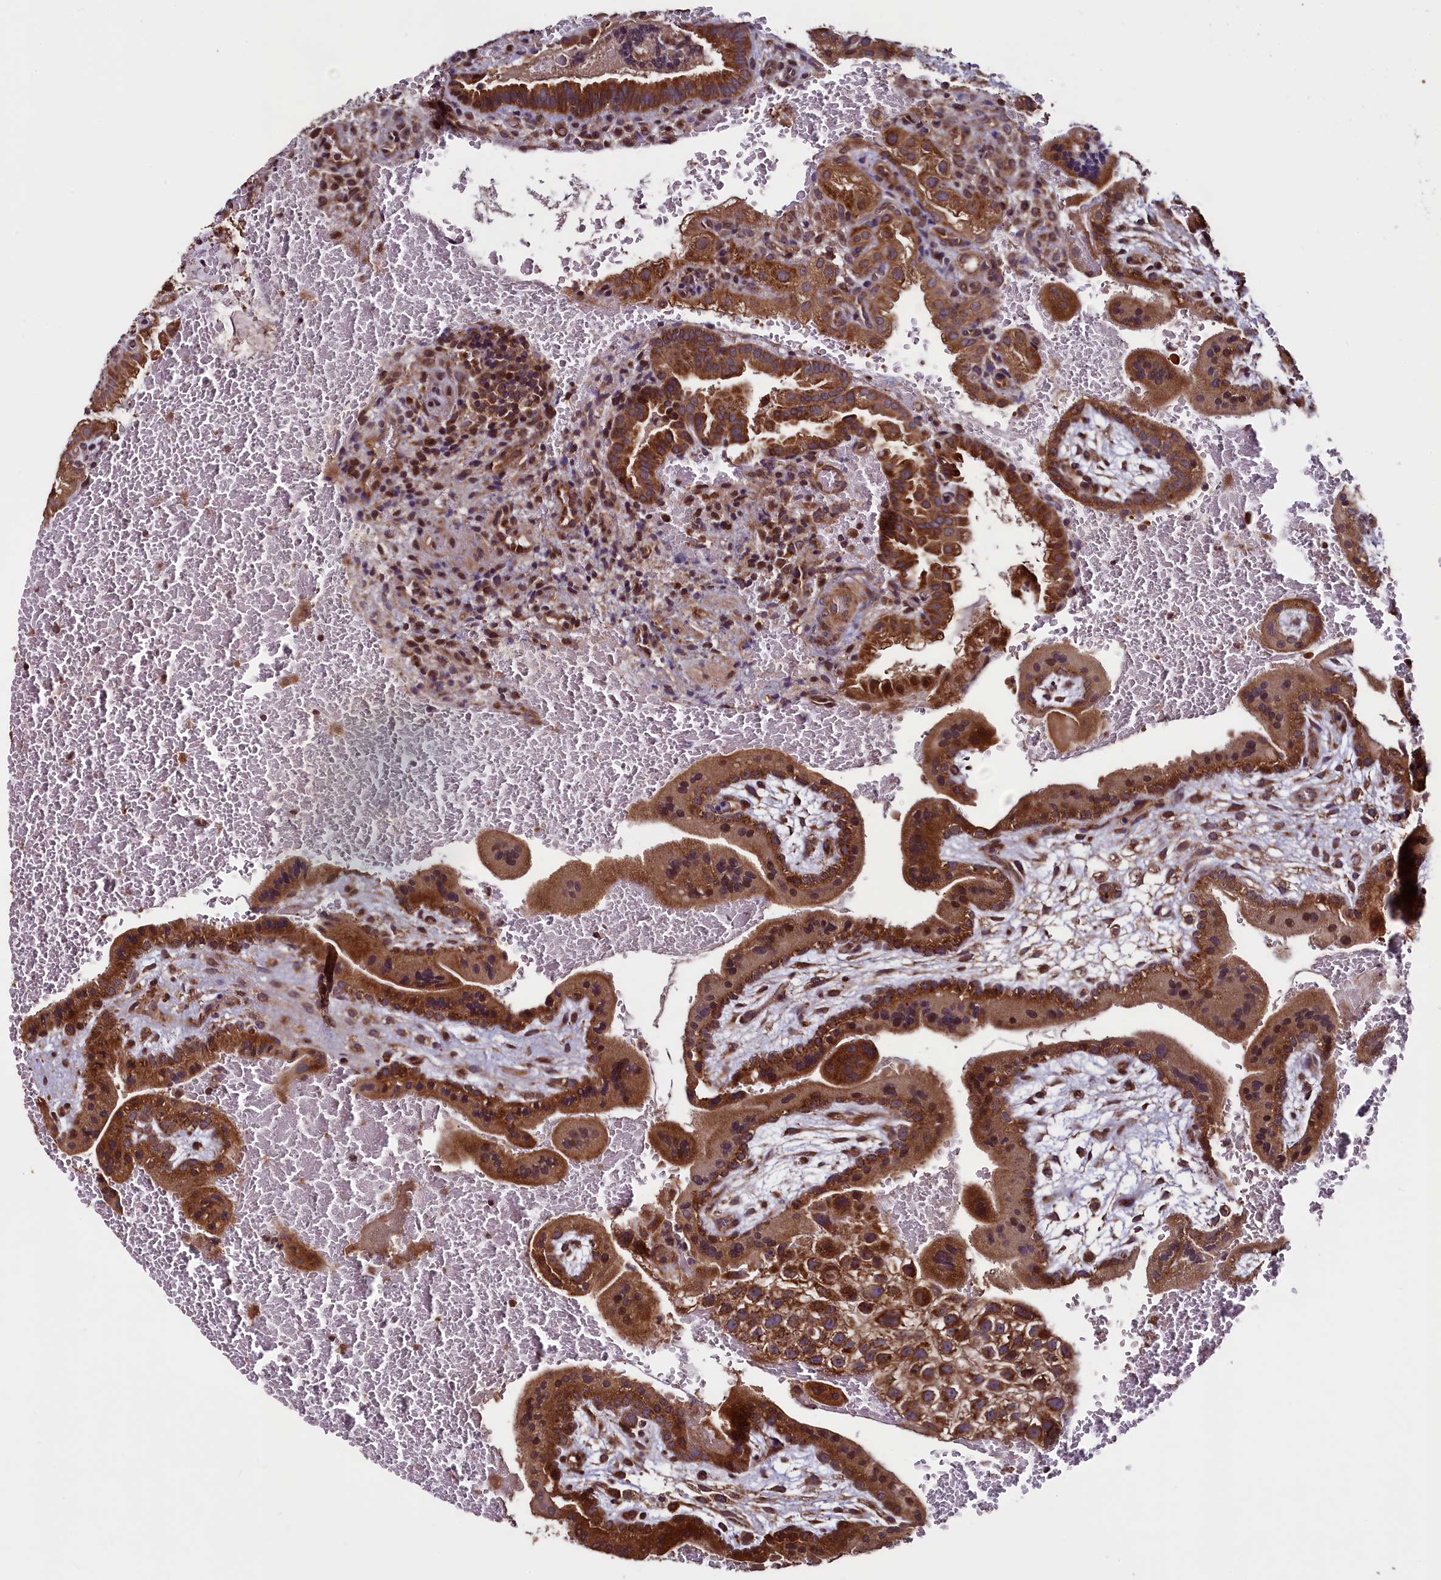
{"staining": {"intensity": "strong", "quantity": ">75%", "location": "cytoplasmic/membranous"}, "tissue": "placenta", "cell_type": "Trophoblastic cells", "image_type": "normal", "snomed": [{"axis": "morphology", "description": "Normal tissue, NOS"}, {"axis": "topography", "description": "Placenta"}], "caption": "Strong cytoplasmic/membranous staining for a protein is identified in about >75% of trophoblastic cells of normal placenta using IHC.", "gene": "RBFA", "patient": {"sex": "female", "age": 35}}